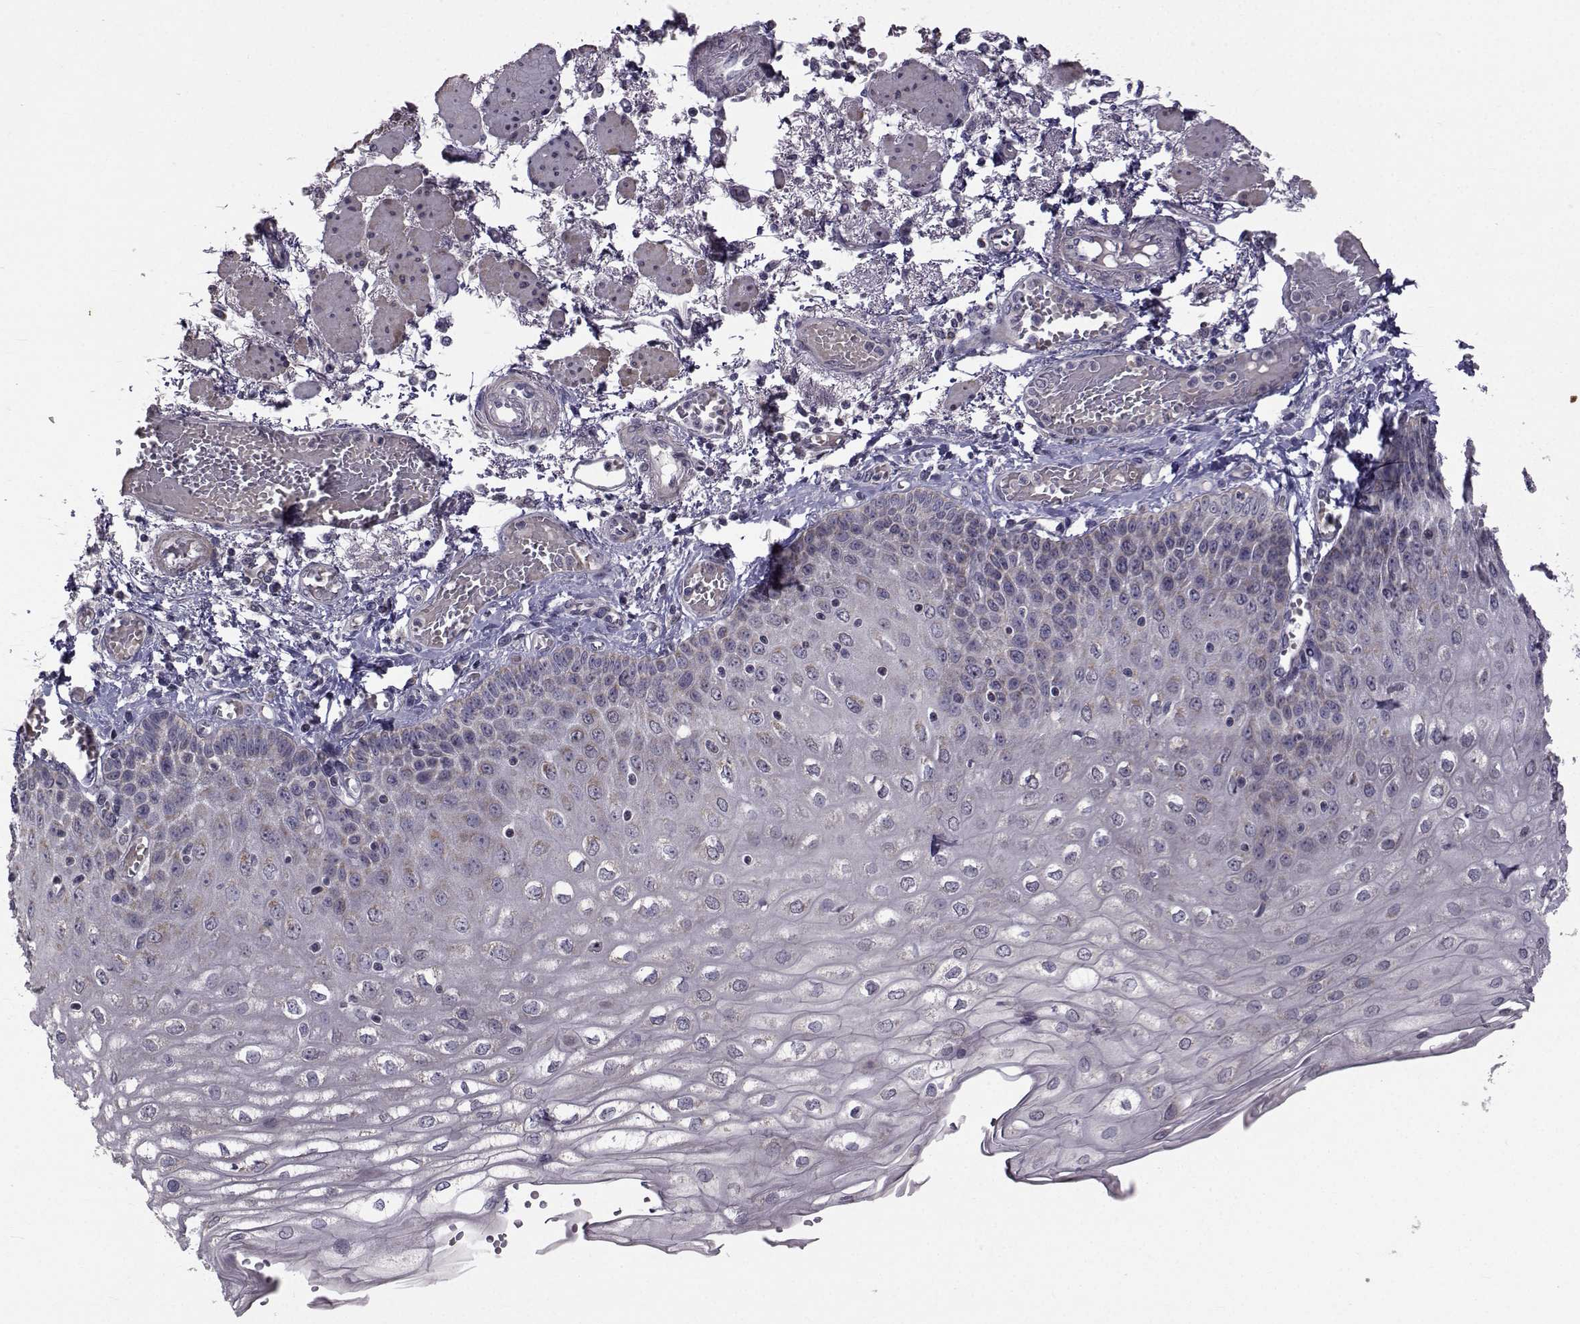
{"staining": {"intensity": "negative", "quantity": "none", "location": "none"}, "tissue": "esophagus", "cell_type": "Squamous epithelial cells", "image_type": "normal", "snomed": [{"axis": "morphology", "description": "Normal tissue, NOS"}, {"axis": "morphology", "description": "Adenocarcinoma, NOS"}, {"axis": "topography", "description": "Esophagus"}], "caption": "This is an immunohistochemistry photomicrograph of normal human esophagus. There is no expression in squamous epithelial cells.", "gene": "FDXR", "patient": {"sex": "male", "age": 81}}